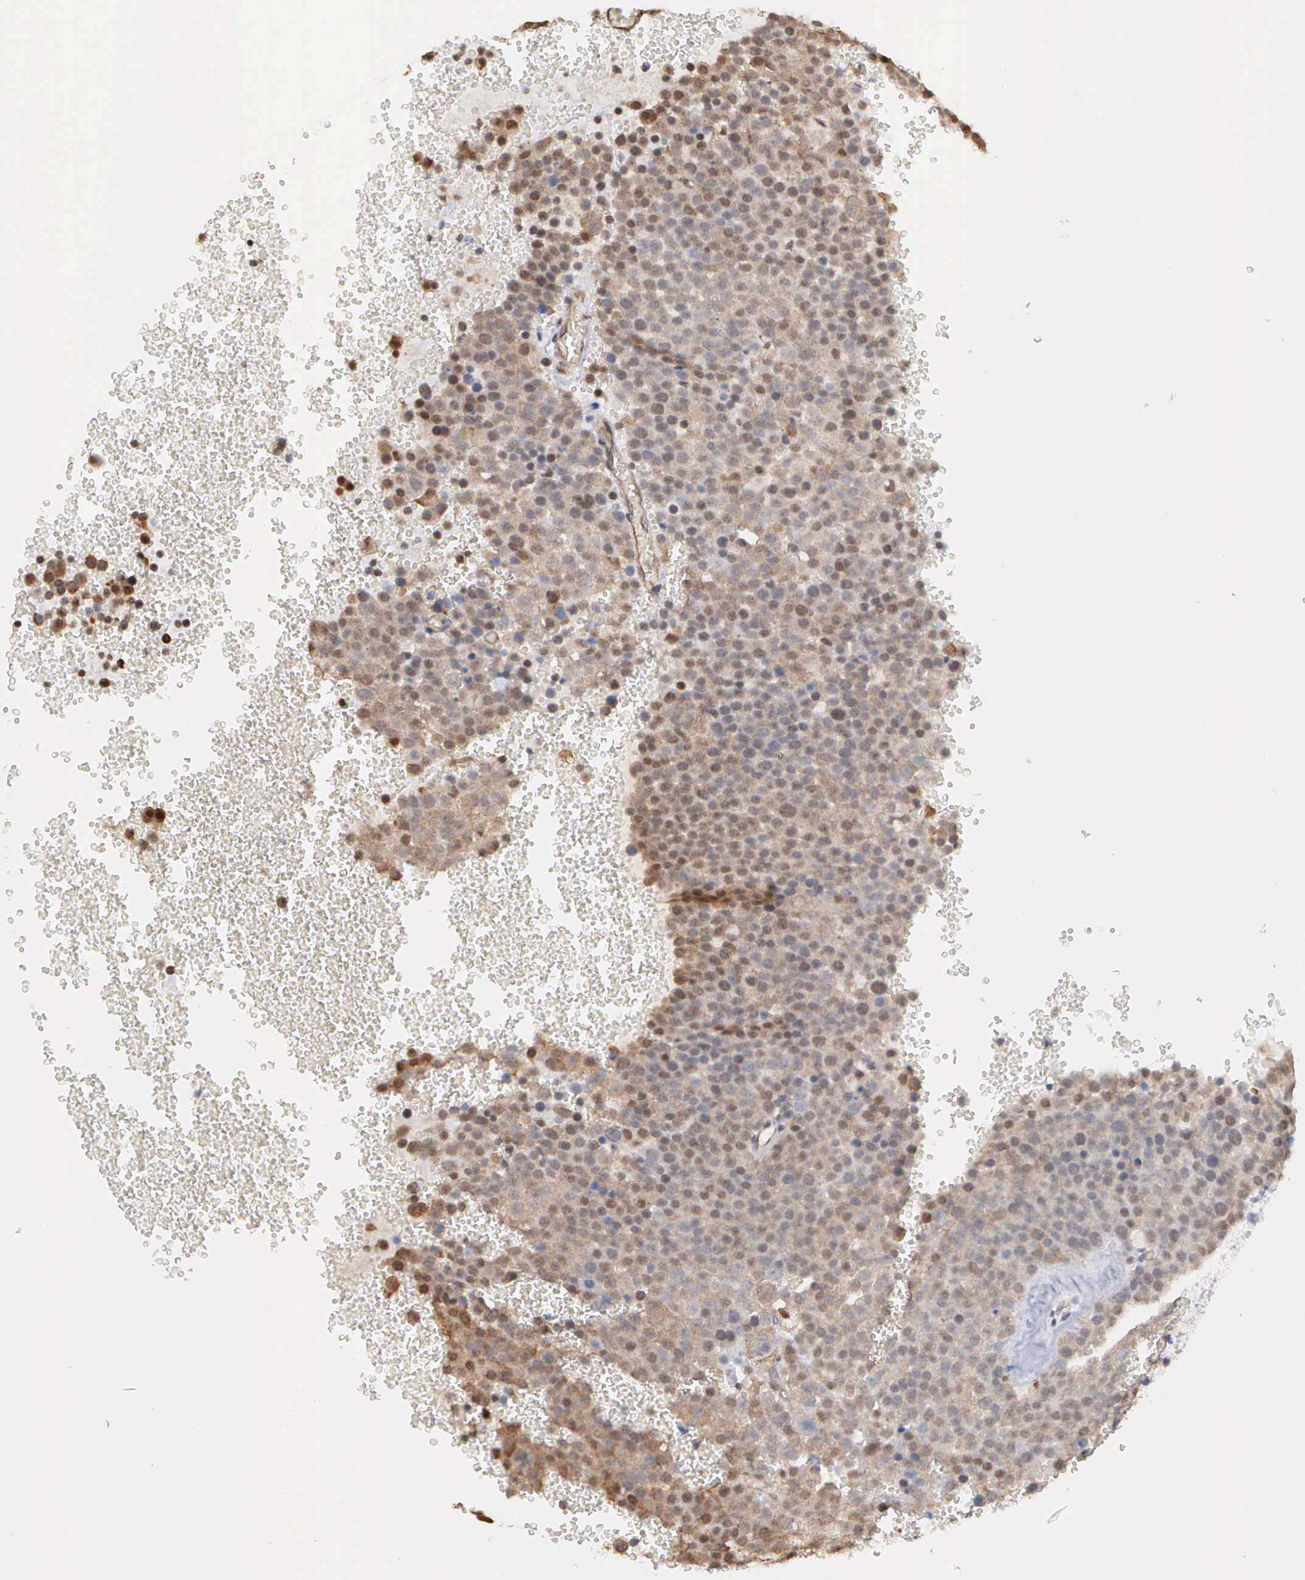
{"staining": {"intensity": "moderate", "quantity": "25%-75%", "location": "cytoplasmic/membranous,nuclear"}, "tissue": "testis cancer", "cell_type": "Tumor cells", "image_type": "cancer", "snomed": [{"axis": "morphology", "description": "Seminoma, NOS"}, {"axis": "topography", "description": "Testis"}], "caption": "Human testis cancer (seminoma) stained with a protein marker reveals moderate staining in tumor cells.", "gene": "PSMC1", "patient": {"sex": "male", "age": 71}}